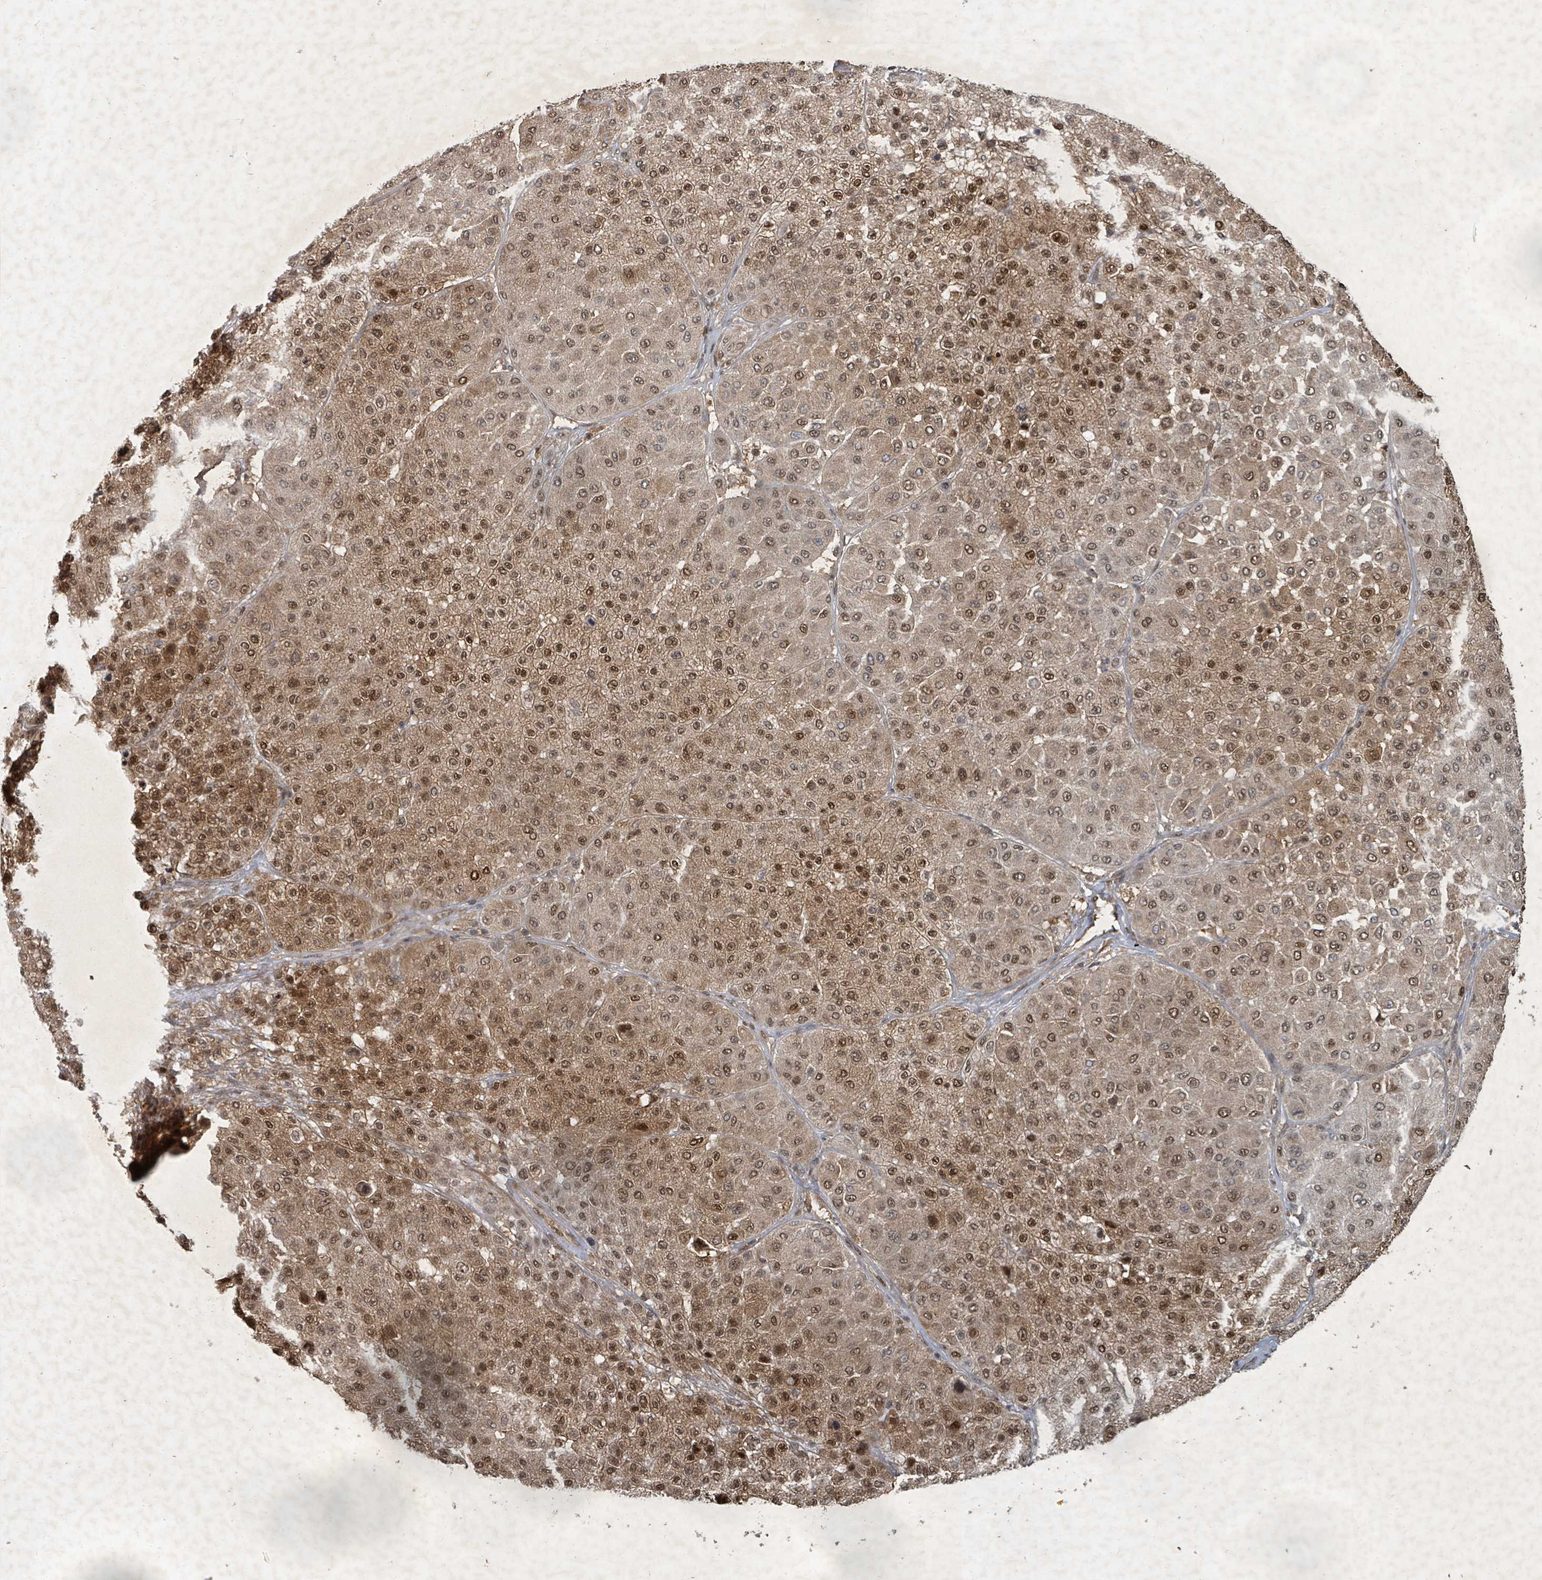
{"staining": {"intensity": "moderate", "quantity": ">75%", "location": "cytoplasmic/membranous,nuclear"}, "tissue": "melanoma", "cell_type": "Tumor cells", "image_type": "cancer", "snomed": [{"axis": "morphology", "description": "Malignant melanoma, Metastatic site"}, {"axis": "topography", "description": "Smooth muscle"}], "caption": "This is a photomicrograph of immunohistochemistry staining of melanoma, which shows moderate positivity in the cytoplasmic/membranous and nuclear of tumor cells.", "gene": "KDM4E", "patient": {"sex": "male", "age": 41}}